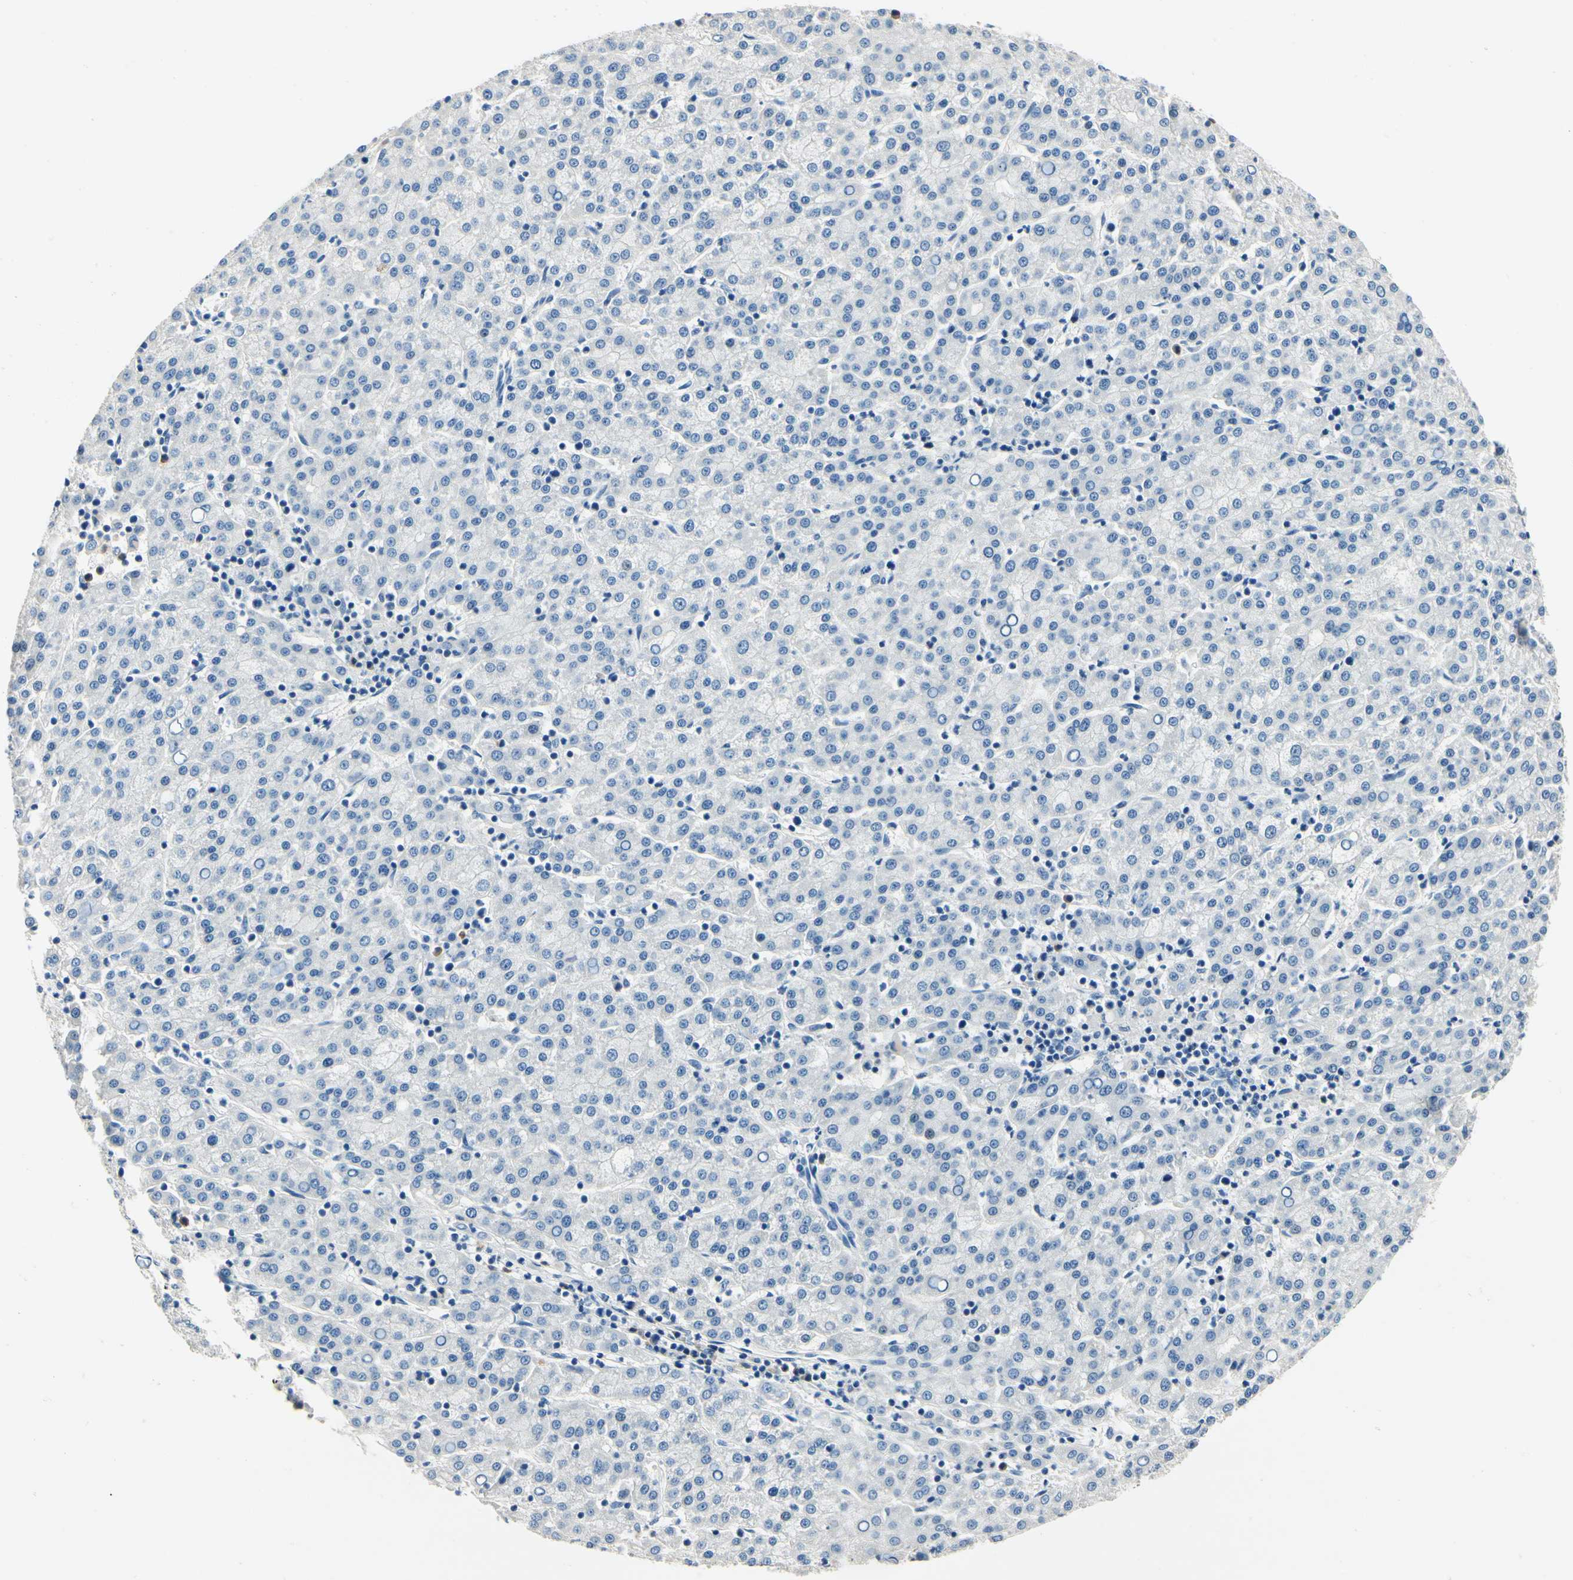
{"staining": {"intensity": "negative", "quantity": "none", "location": "none"}, "tissue": "liver cancer", "cell_type": "Tumor cells", "image_type": "cancer", "snomed": [{"axis": "morphology", "description": "Carcinoma, Hepatocellular, NOS"}, {"axis": "topography", "description": "Liver"}], "caption": "Tumor cells are negative for protein expression in human liver cancer. The staining was performed using DAB (3,3'-diaminobenzidine) to visualize the protein expression in brown, while the nuclei were stained in blue with hematoxylin (Magnification: 20x).", "gene": "TGFBR3", "patient": {"sex": "female", "age": 58}}